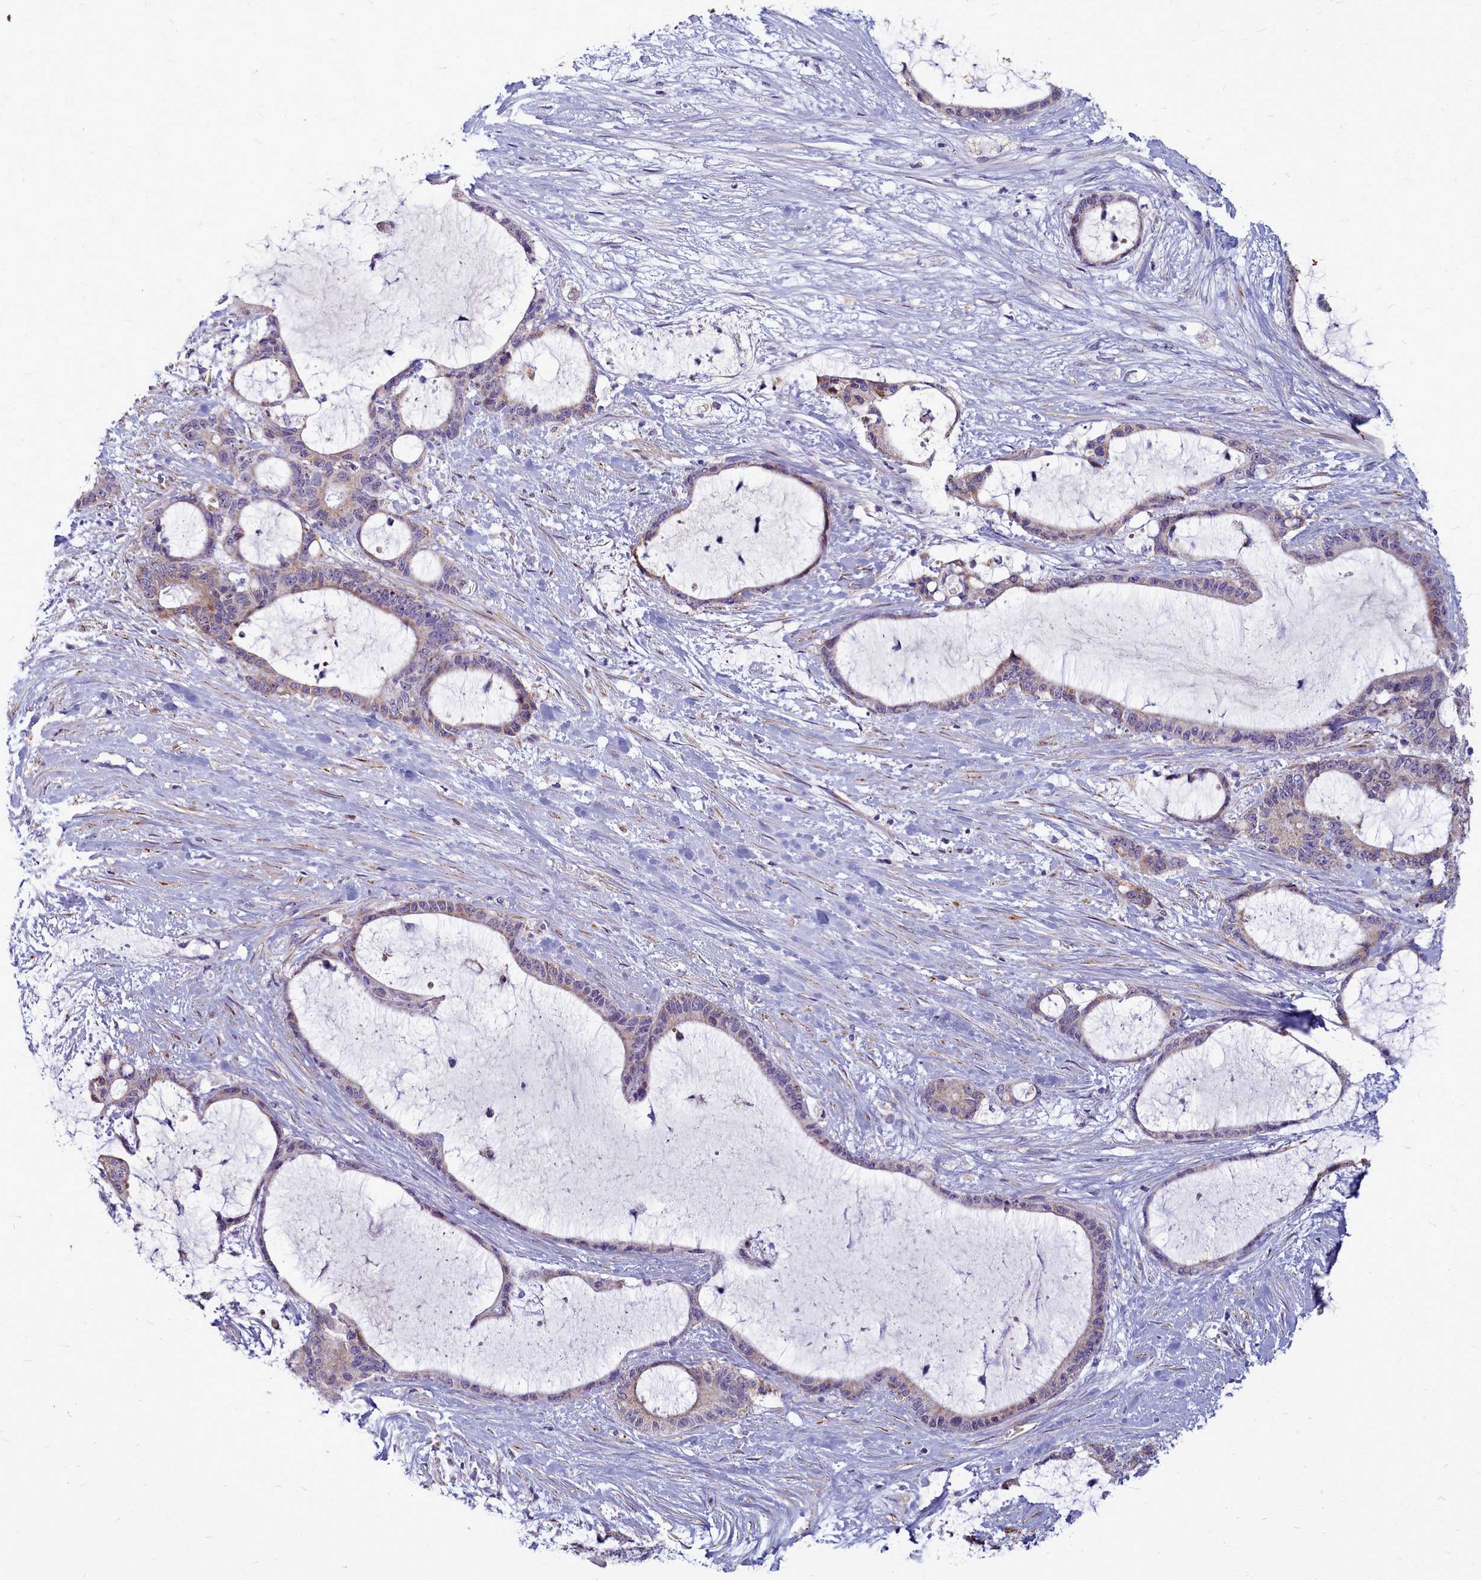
{"staining": {"intensity": "weak", "quantity": "<25%", "location": "cytoplasmic/membranous"}, "tissue": "liver cancer", "cell_type": "Tumor cells", "image_type": "cancer", "snomed": [{"axis": "morphology", "description": "Normal tissue, NOS"}, {"axis": "morphology", "description": "Cholangiocarcinoma"}, {"axis": "topography", "description": "Liver"}, {"axis": "topography", "description": "Peripheral nerve tissue"}], "caption": "Photomicrograph shows no significant protein expression in tumor cells of liver cholangiocarcinoma.", "gene": "SMPD4", "patient": {"sex": "female", "age": 73}}